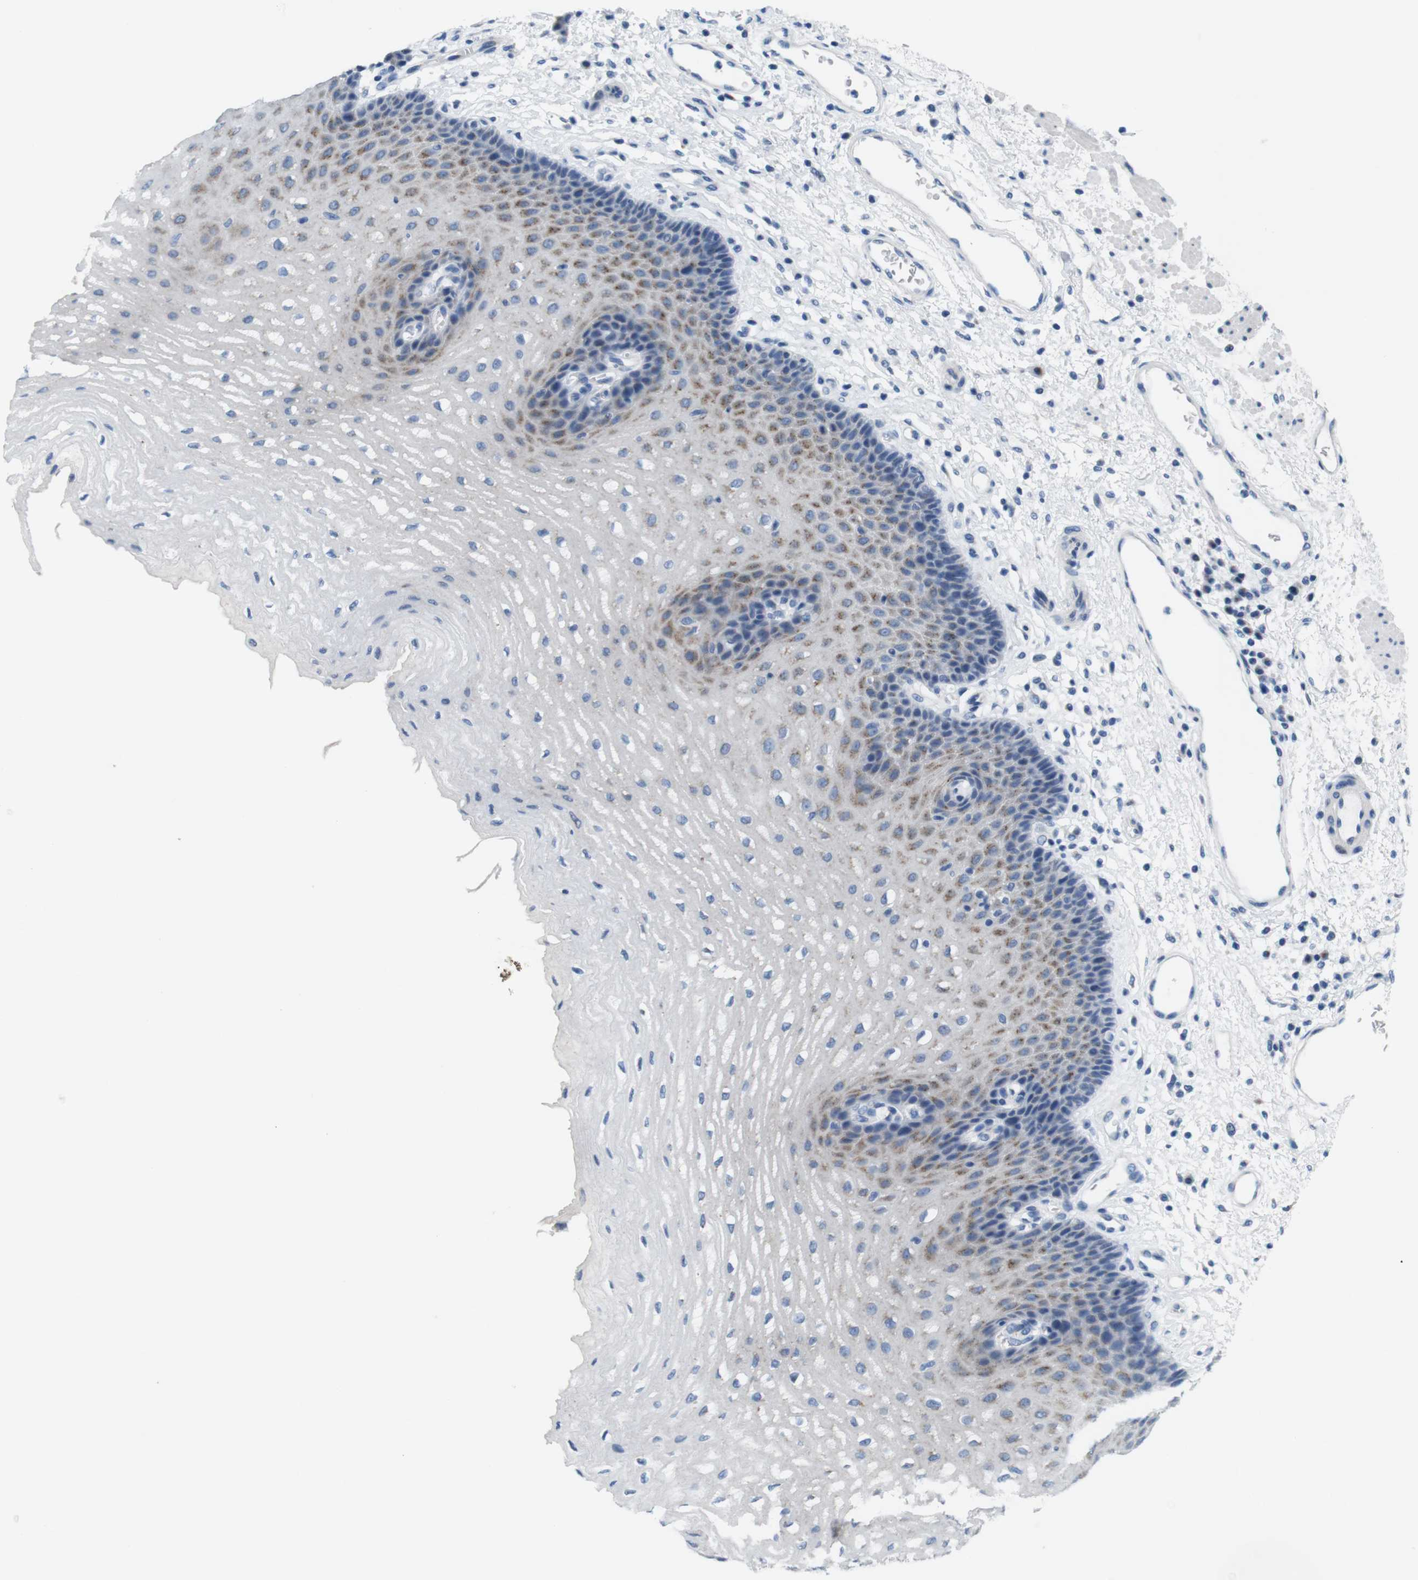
{"staining": {"intensity": "moderate", "quantity": "<25%", "location": "cytoplasmic/membranous"}, "tissue": "esophagus", "cell_type": "Squamous epithelial cells", "image_type": "normal", "snomed": [{"axis": "morphology", "description": "Normal tissue, NOS"}, {"axis": "topography", "description": "Esophagus"}], "caption": "About <25% of squamous epithelial cells in normal esophagus demonstrate moderate cytoplasmic/membranous protein positivity as visualized by brown immunohistochemical staining.", "gene": "GOLGA2", "patient": {"sex": "male", "age": 54}}